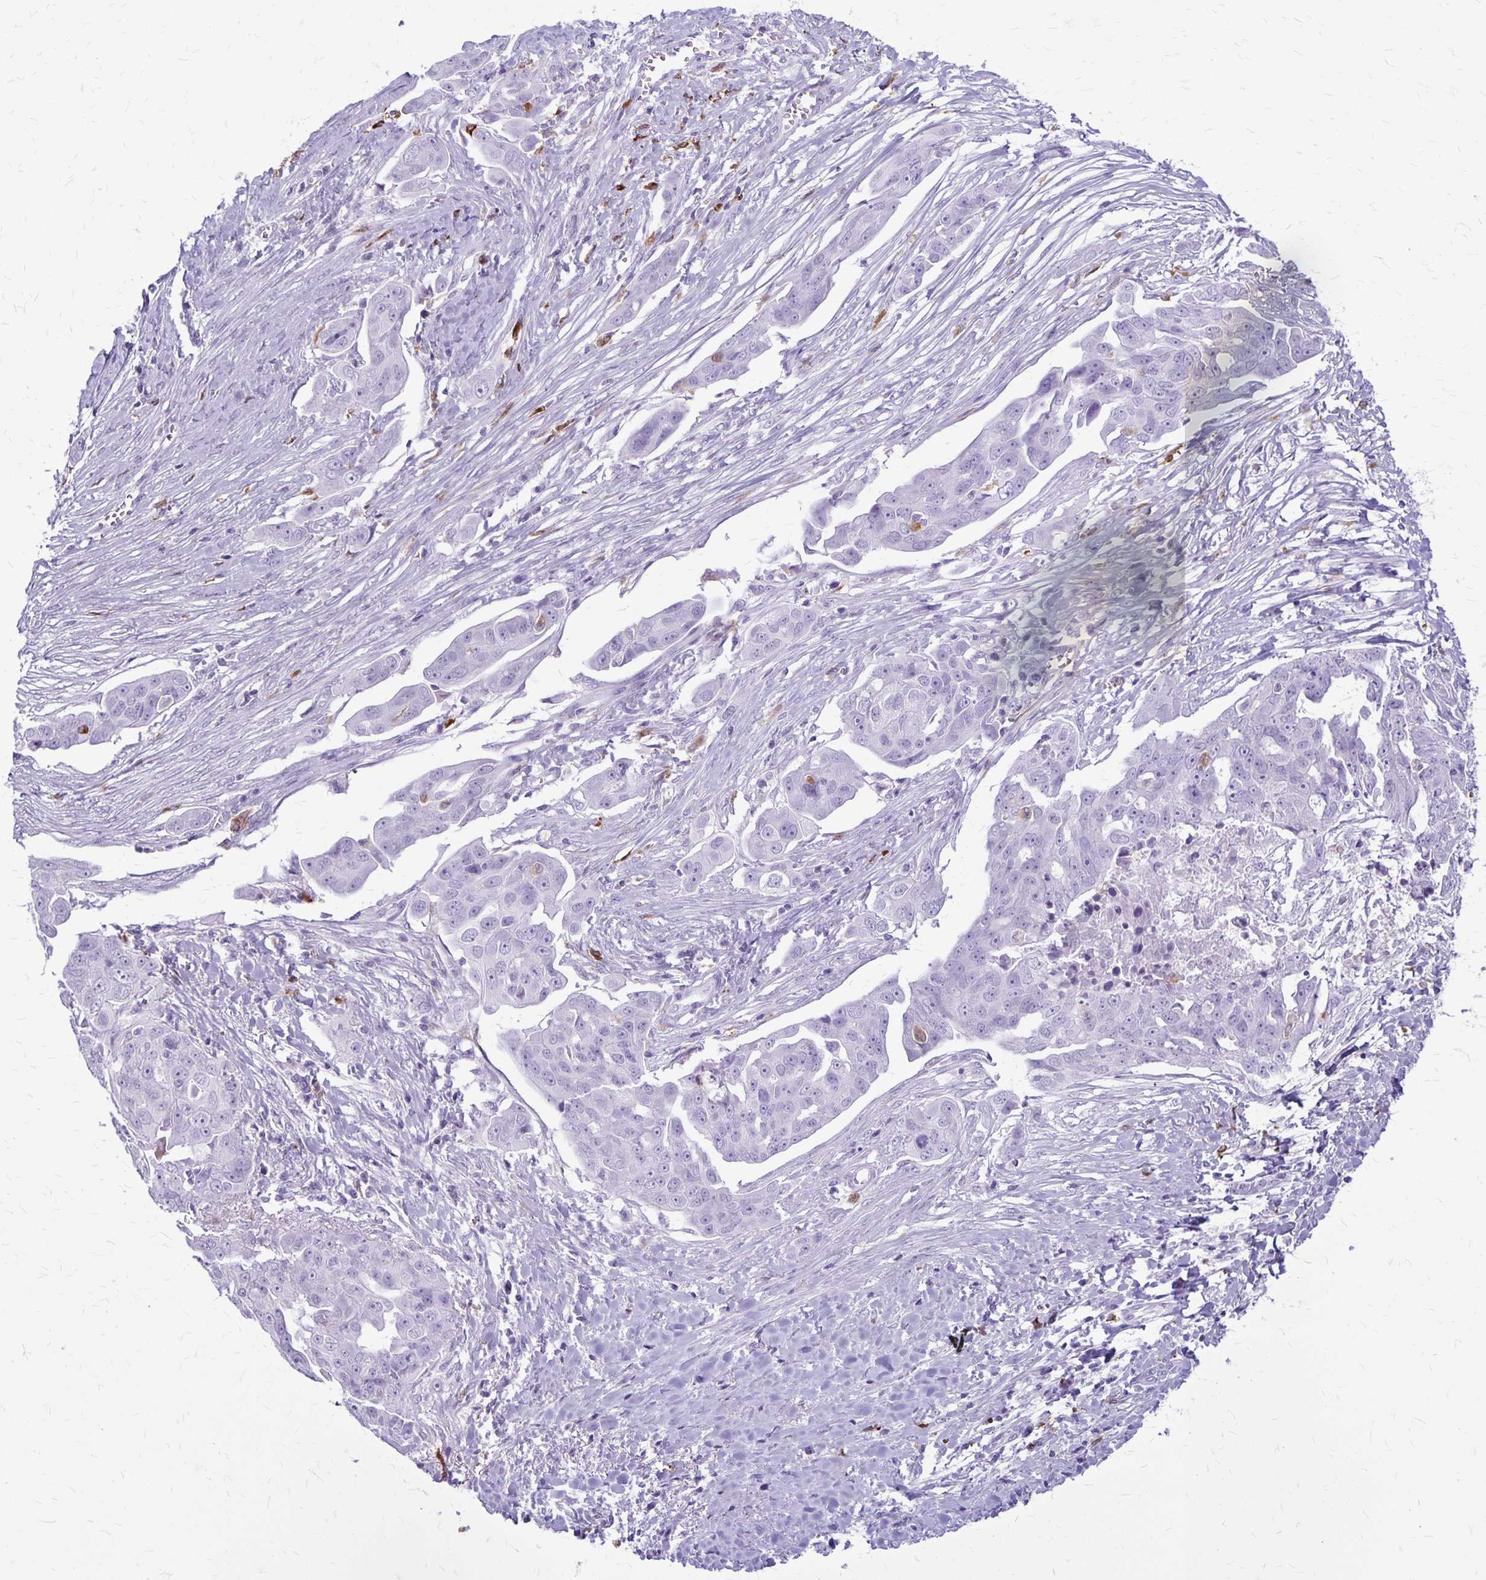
{"staining": {"intensity": "negative", "quantity": "none", "location": "none"}, "tissue": "ovarian cancer", "cell_type": "Tumor cells", "image_type": "cancer", "snomed": [{"axis": "morphology", "description": "Carcinoma, endometroid"}, {"axis": "topography", "description": "Ovary"}], "caption": "DAB (3,3'-diaminobenzidine) immunohistochemical staining of human ovarian cancer exhibits no significant staining in tumor cells.", "gene": "RTN1", "patient": {"sex": "female", "age": 70}}